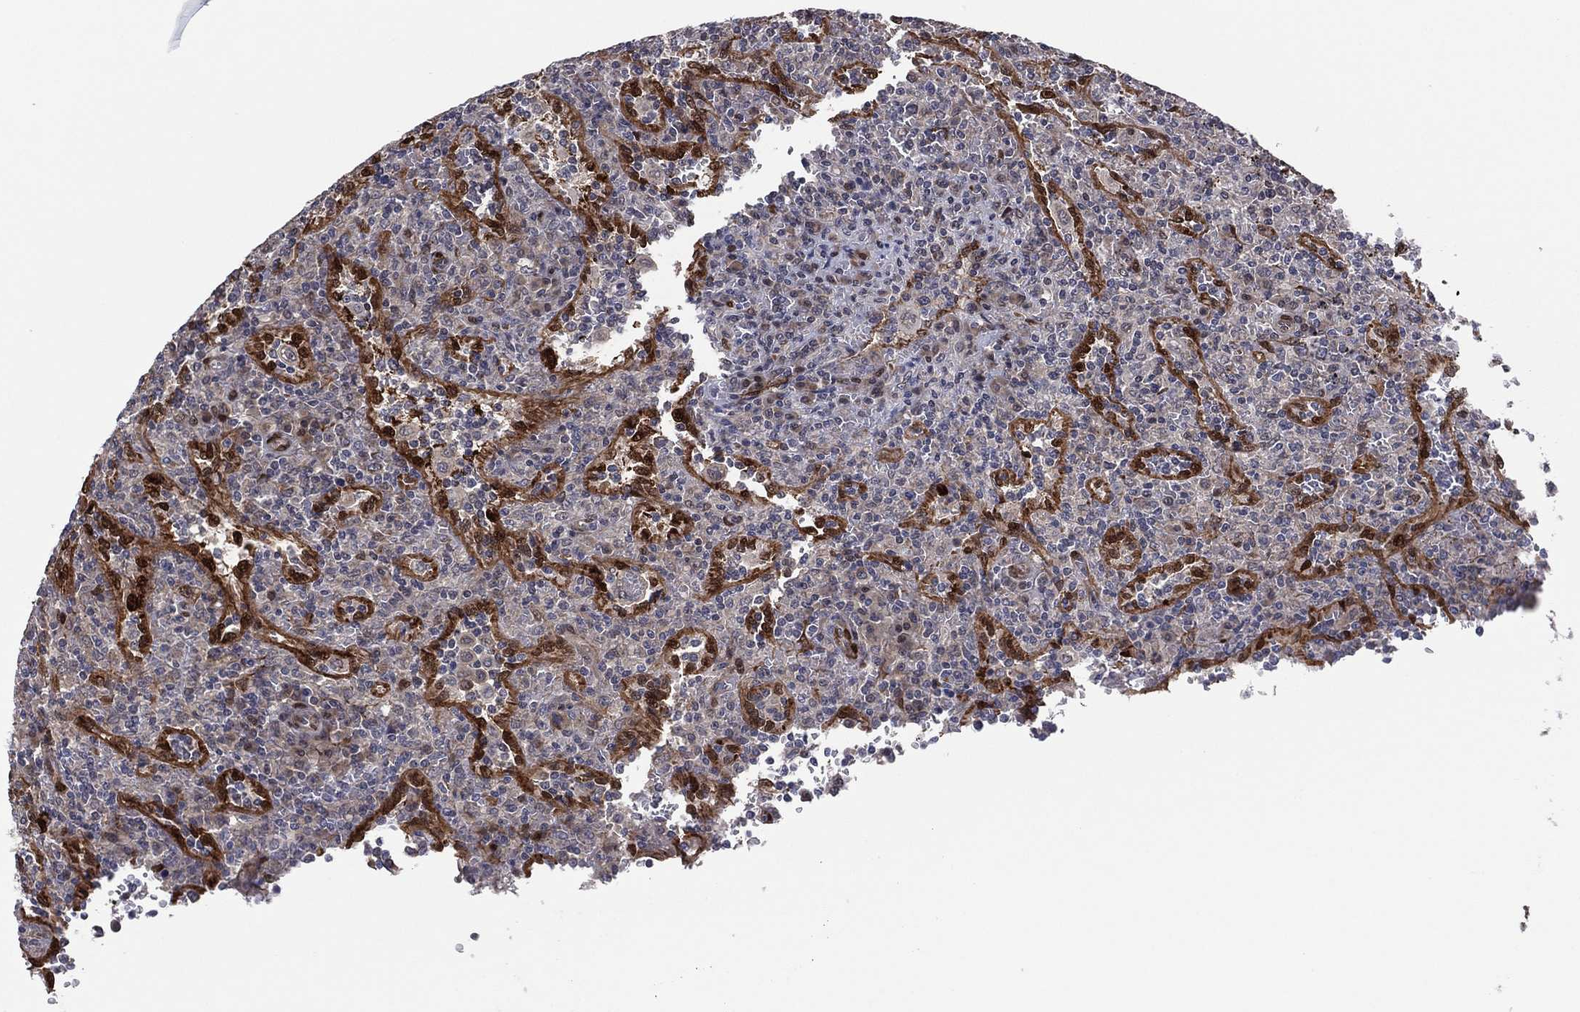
{"staining": {"intensity": "negative", "quantity": "none", "location": "none"}, "tissue": "lymphoma", "cell_type": "Tumor cells", "image_type": "cancer", "snomed": [{"axis": "morphology", "description": "Malignant lymphoma, non-Hodgkin's type, Low grade"}, {"axis": "topography", "description": "Spleen"}], "caption": "Tumor cells are negative for brown protein staining in lymphoma.", "gene": "SNCG", "patient": {"sex": "male", "age": 62}}